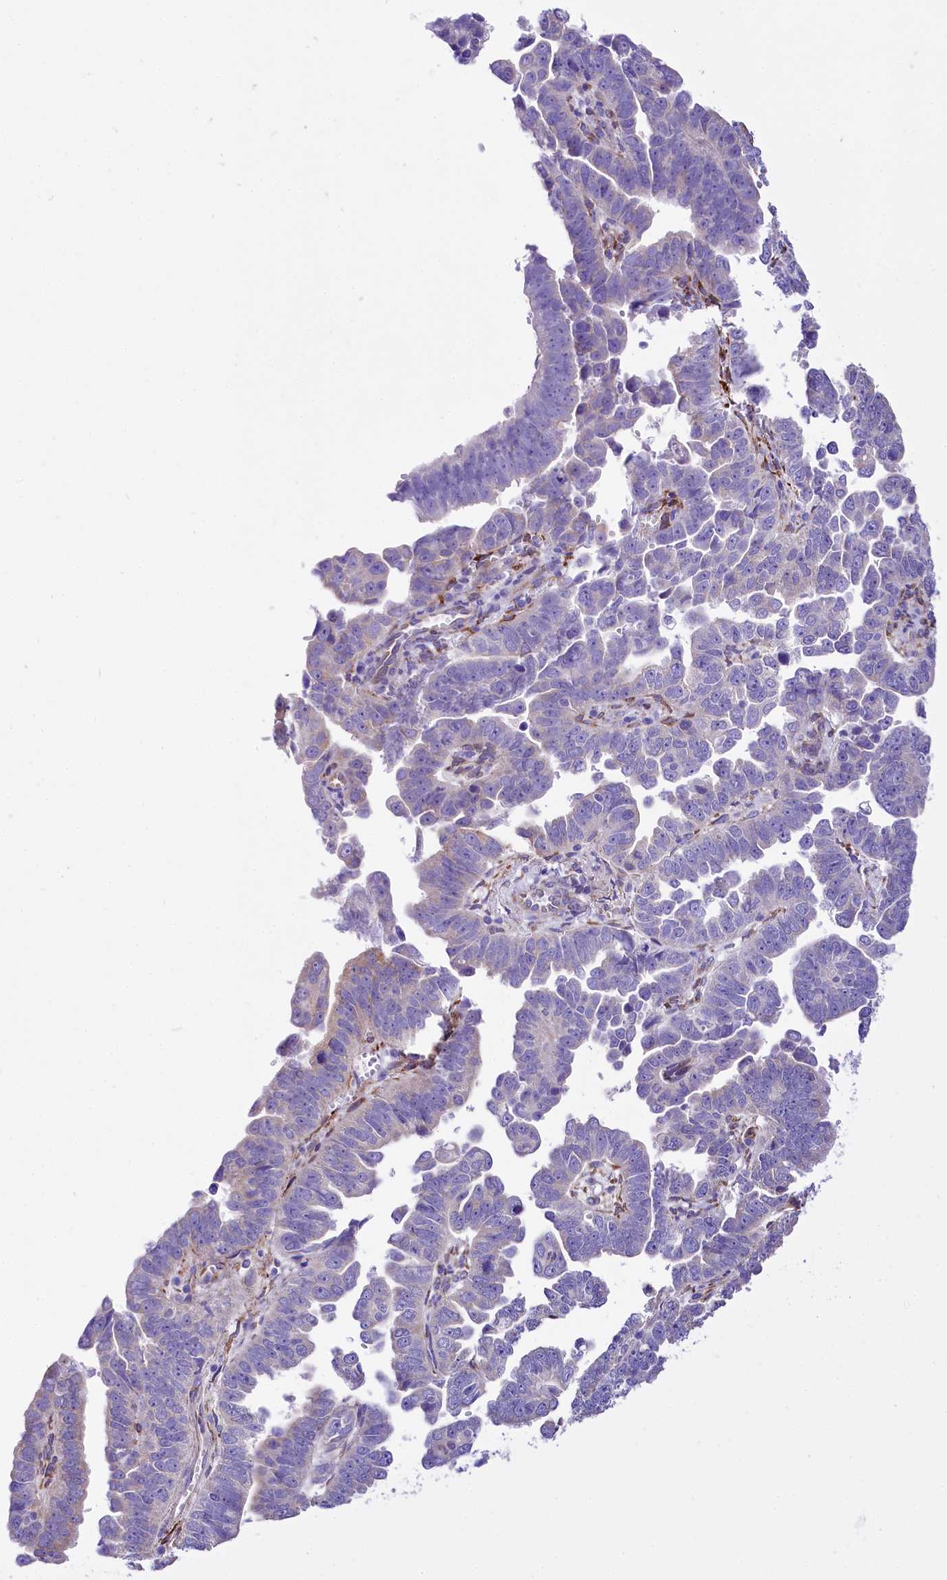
{"staining": {"intensity": "negative", "quantity": "none", "location": "none"}, "tissue": "endometrial cancer", "cell_type": "Tumor cells", "image_type": "cancer", "snomed": [{"axis": "morphology", "description": "Adenocarcinoma, NOS"}, {"axis": "topography", "description": "Endometrium"}], "caption": "Endometrial adenocarcinoma was stained to show a protein in brown. There is no significant positivity in tumor cells.", "gene": "A2ML1", "patient": {"sex": "female", "age": 75}}